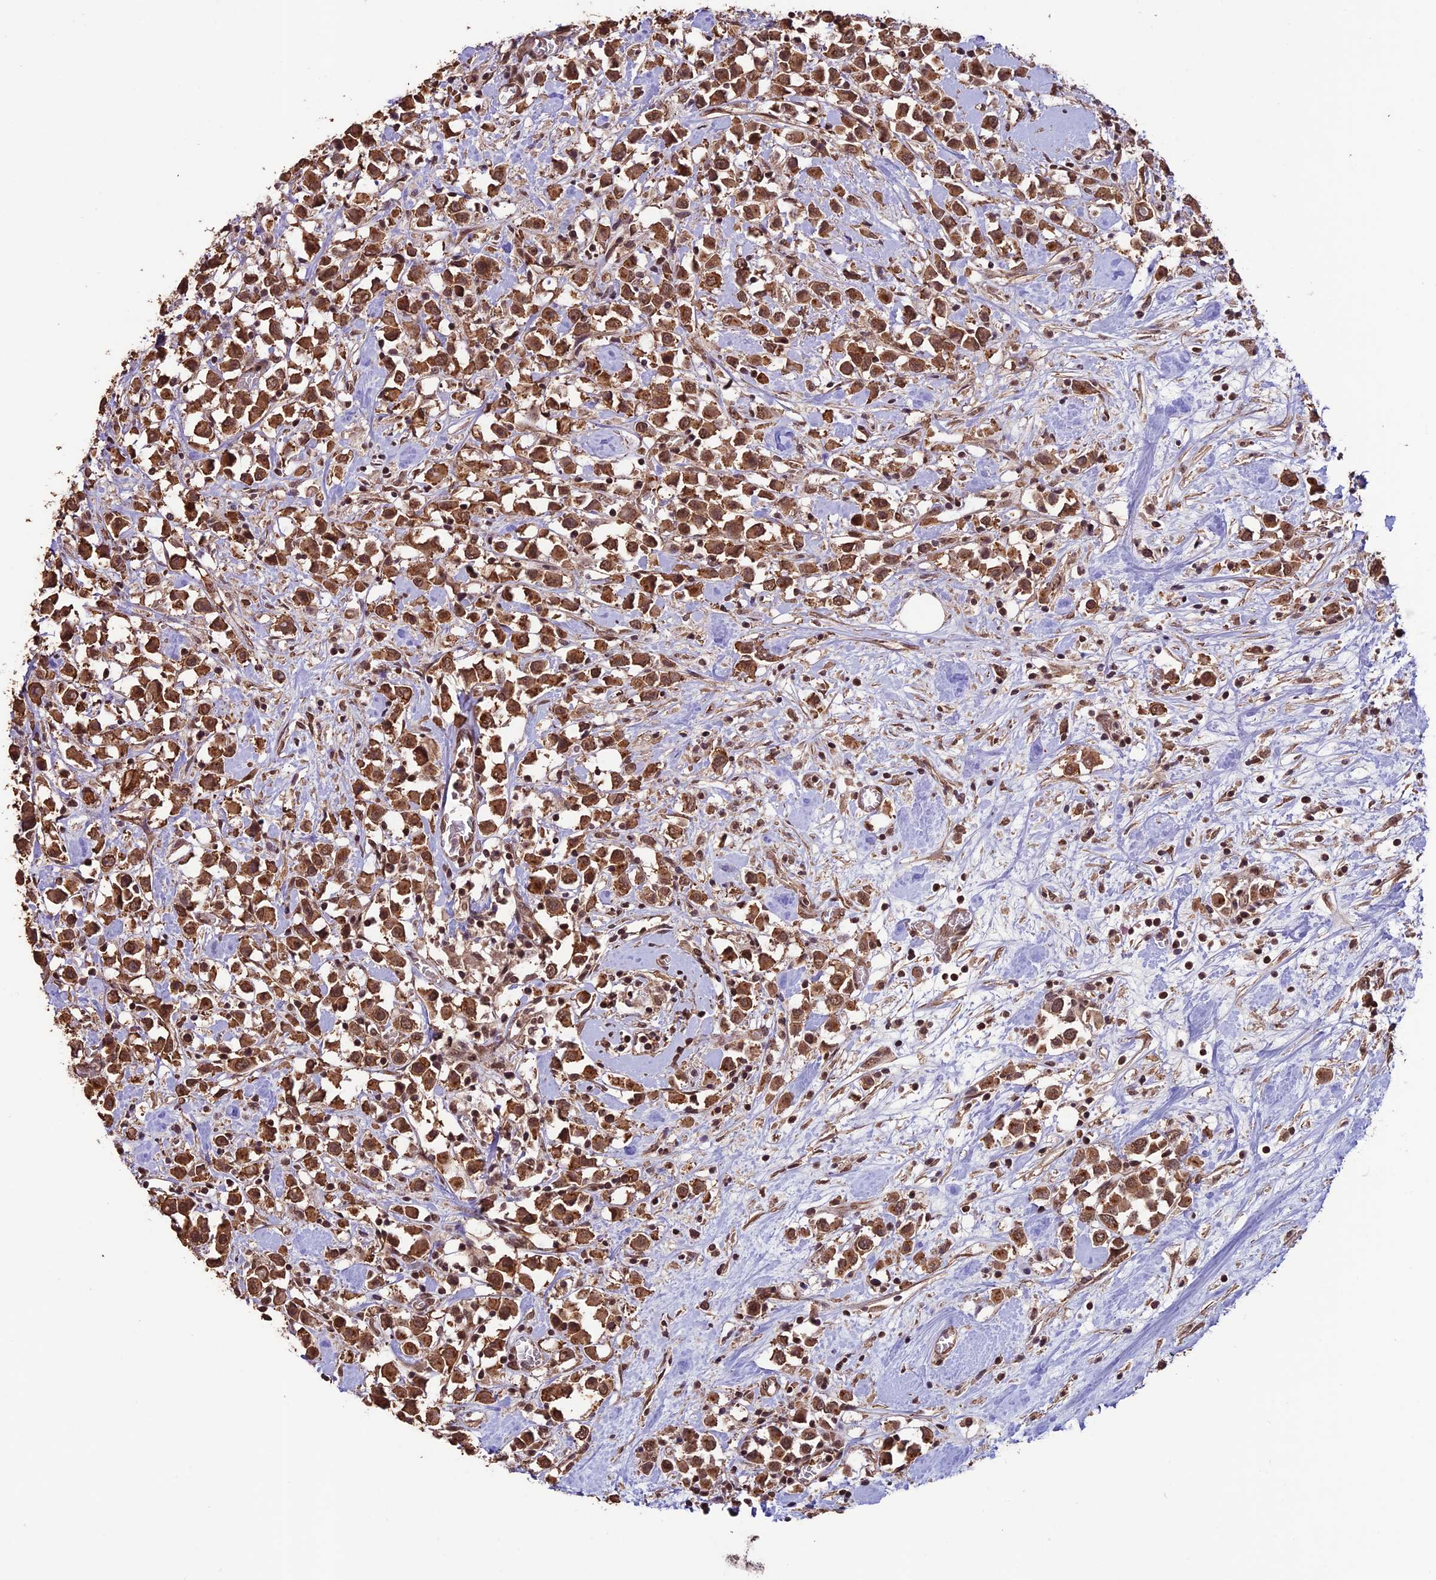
{"staining": {"intensity": "moderate", "quantity": ">75%", "location": "cytoplasmic/membranous,nuclear"}, "tissue": "breast cancer", "cell_type": "Tumor cells", "image_type": "cancer", "snomed": [{"axis": "morphology", "description": "Duct carcinoma"}, {"axis": "topography", "description": "Breast"}], "caption": "Breast intraductal carcinoma stained for a protein (brown) exhibits moderate cytoplasmic/membranous and nuclear positive staining in about >75% of tumor cells.", "gene": "CABIN1", "patient": {"sex": "female", "age": 61}}